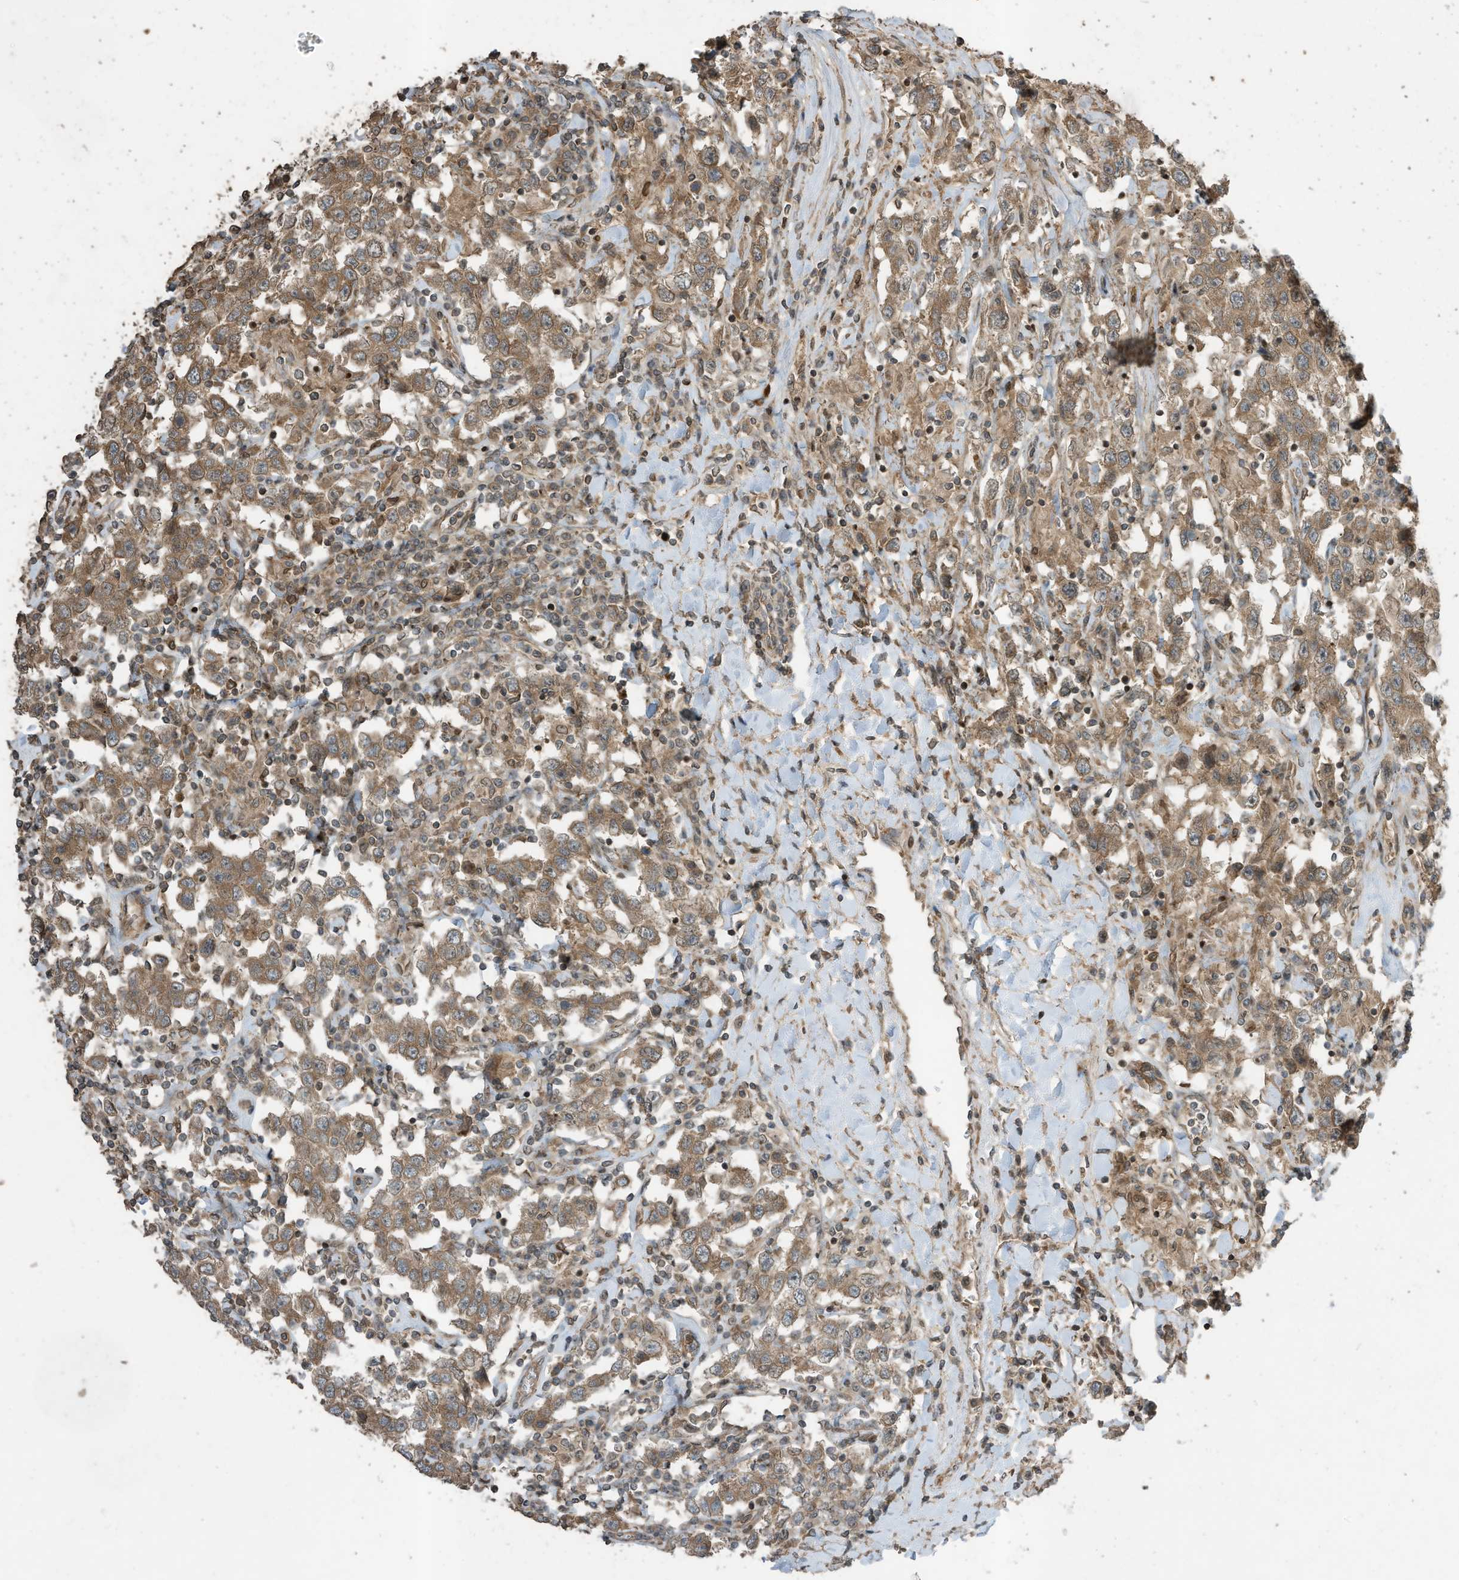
{"staining": {"intensity": "moderate", "quantity": ">75%", "location": "cytoplasmic/membranous"}, "tissue": "testis cancer", "cell_type": "Tumor cells", "image_type": "cancer", "snomed": [{"axis": "morphology", "description": "Seminoma, NOS"}, {"axis": "topography", "description": "Testis"}], "caption": "This photomicrograph reveals testis cancer stained with immunohistochemistry to label a protein in brown. The cytoplasmic/membranous of tumor cells show moderate positivity for the protein. Nuclei are counter-stained blue.", "gene": "ZNF653", "patient": {"sex": "male", "age": 41}}